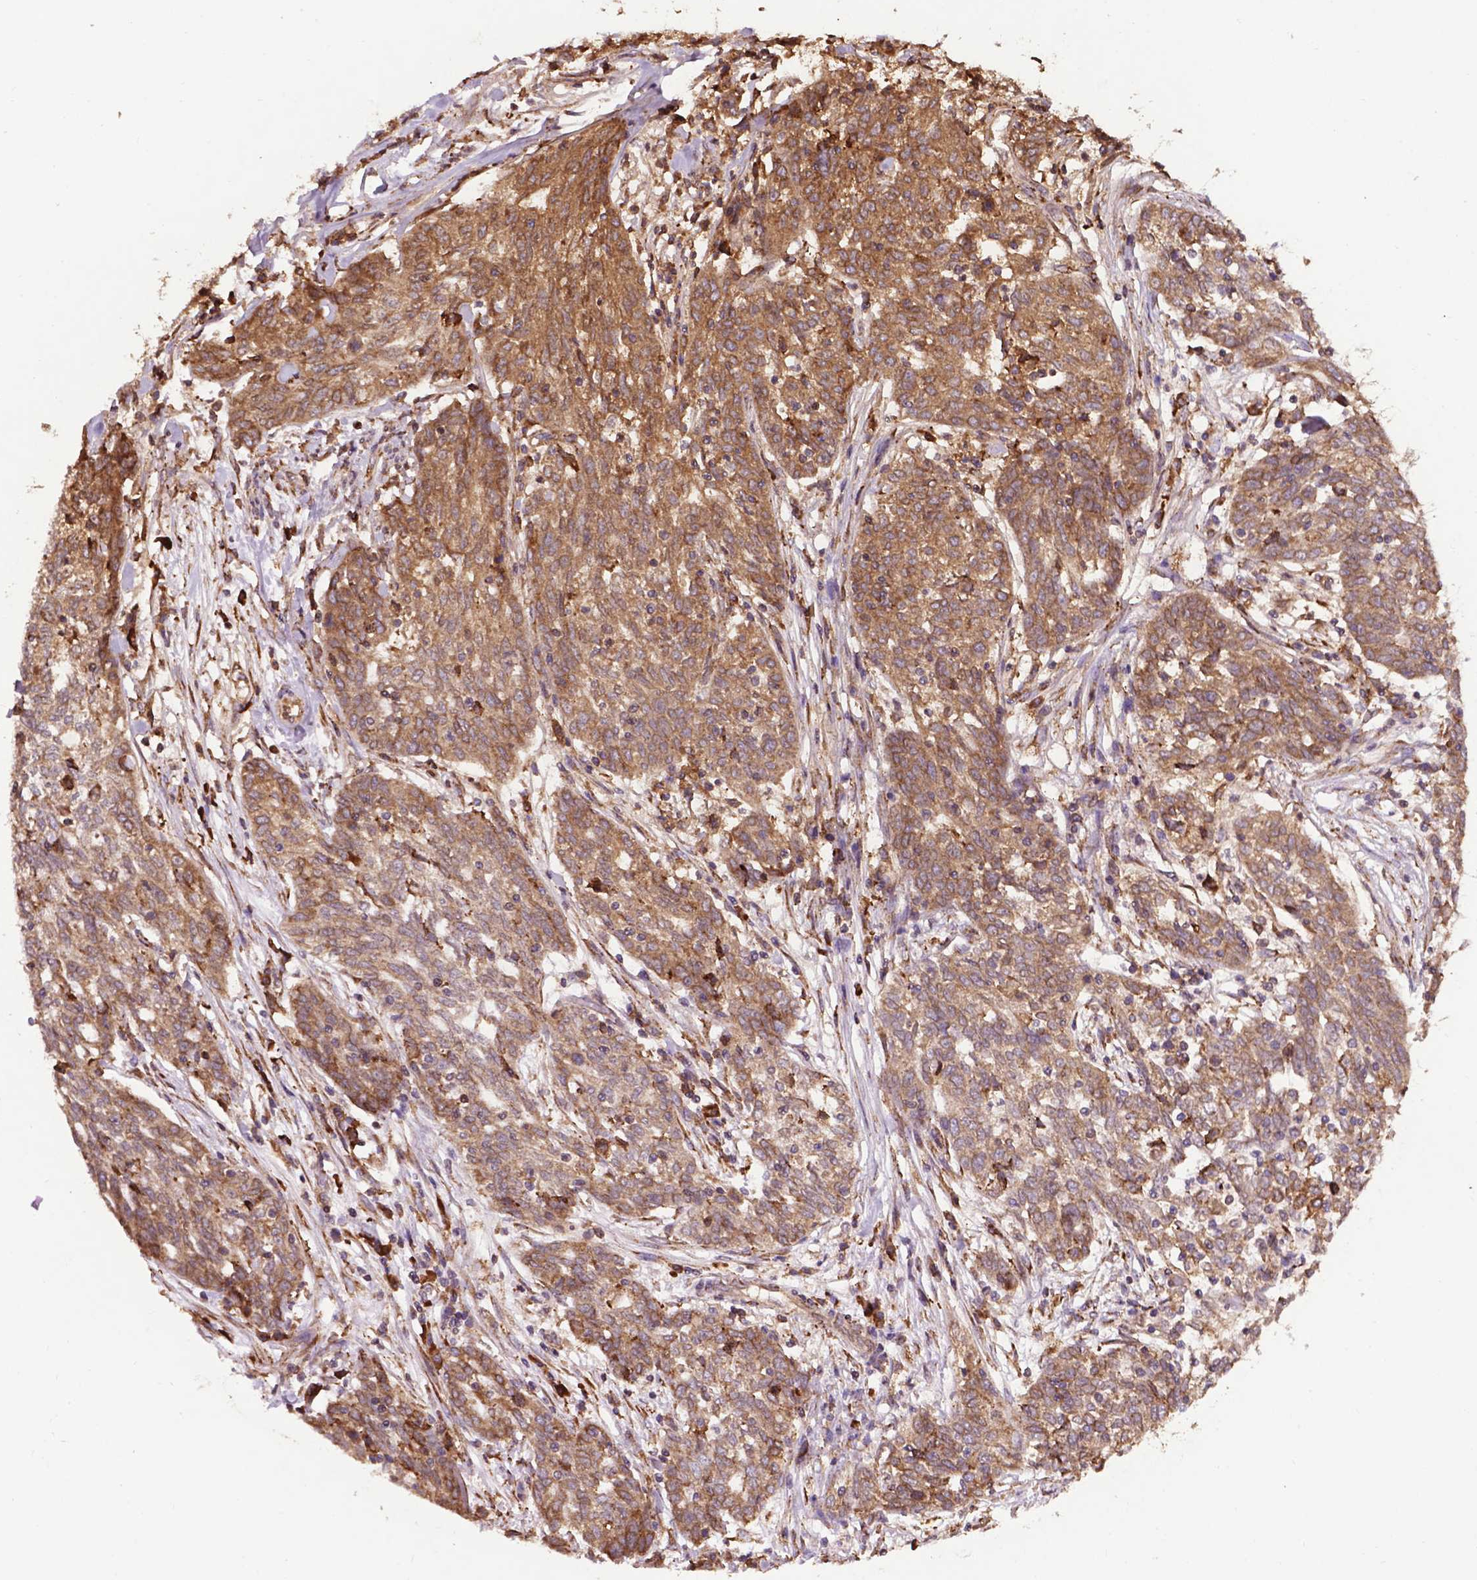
{"staining": {"intensity": "moderate", "quantity": "25%-75%", "location": "cytoplasmic/membranous"}, "tissue": "ovarian cancer", "cell_type": "Tumor cells", "image_type": "cancer", "snomed": [{"axis": "morphology", "description": "Cystadenocarcinoma, serous, NOS"}, {"axis": "topography", "description": "Ovary"}], "caption": "Moderate cytoplasmic/membranous positivity is appreciated in about 25%-75% of tumor cells in ovarian serous cystadenocarcinoma. The staining was performed using DAB to visualize the protein expression in brown, while the nuclei were stained in blue with hematoxylin (Magnification: 20x).", "gene": "GANAB", "patient": {"sex": "female", "age": 67}}